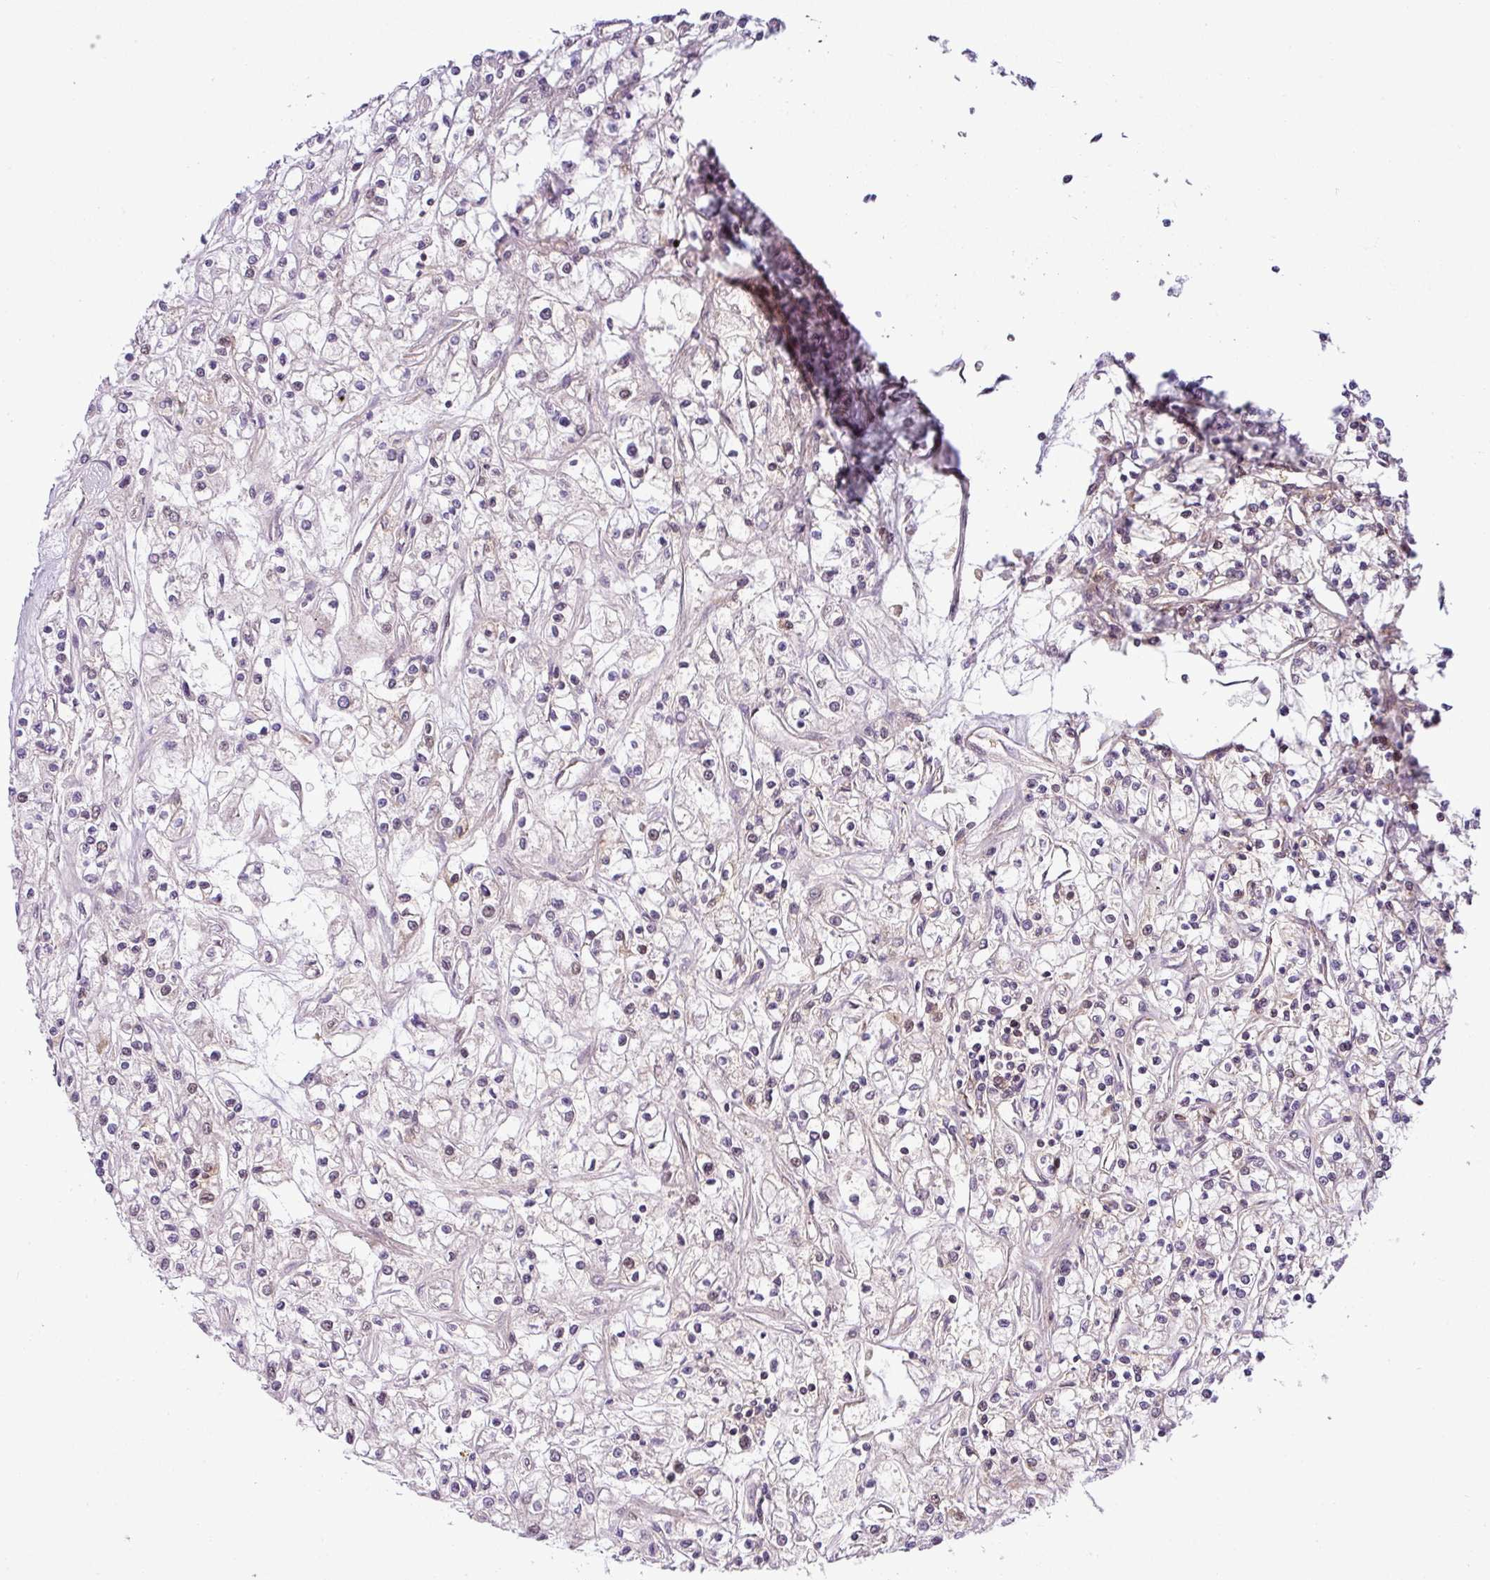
{"staining": {"intensity": "weak", "quantity": "<25%", "location": "nuclear"}, "tissue": "renal cancer", "cell_type": "Tumor cells", "image_type": "cancer", "snomed": [{"axis": "morphology", "description": "Adenocarcinoma, NOS"}, {"axis": "topography", "description": "Kidney"}], "caption": "Renal cancer was stained to show a protein in brown. There is no significant staining in tumor cells. Brightfield microscopy of immunohistochemistry (IHC) stained with DAB (3,3'-diaminobenzidine) (brown) and hematoxylin (blue), captured at high magnification.", "gene": "NDUFB2", "patient": {"sex": "female", "age": 59}}